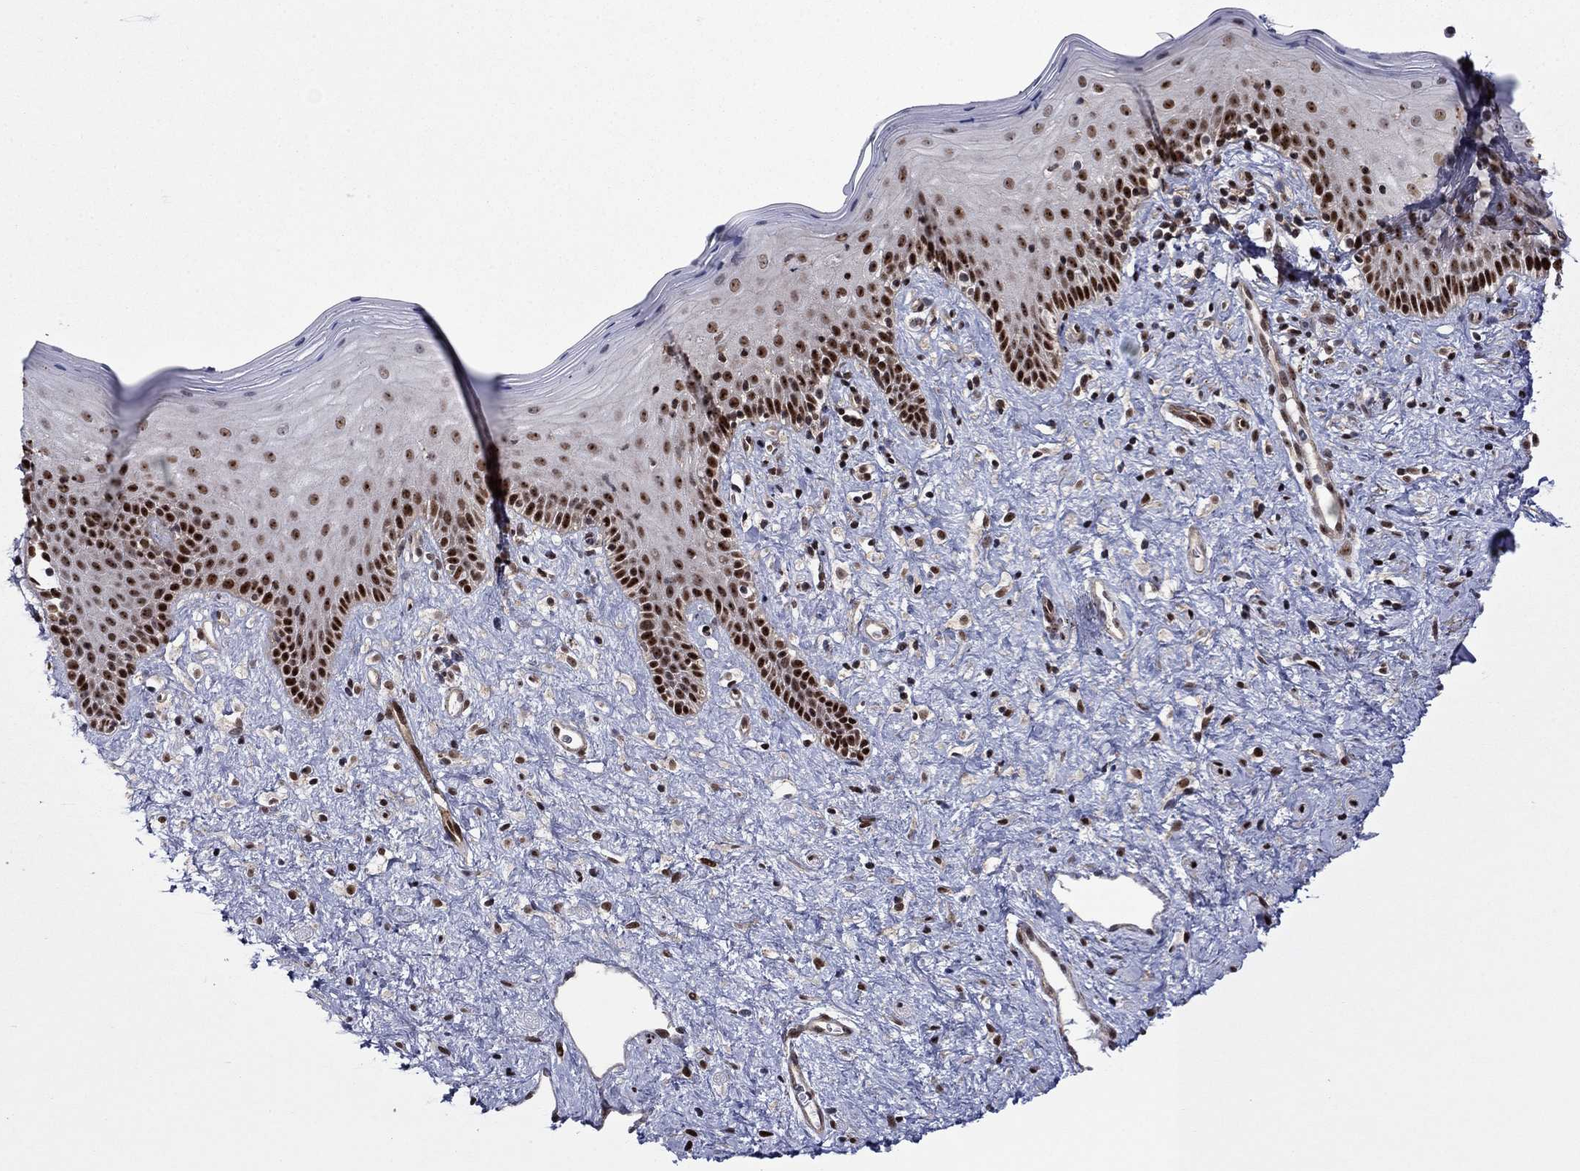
{"staining": {"intensity": "strong", "quantity": "<25%", "location": "nuclear"}, "tissue": "vagina", "cell_type": "Squamous epithelial cells", "image_type": "normal", "snomed": [{"axis": "morphology", "description": "Normal tissue, NOS"}, {"axis": "topography", "description": "Vagina"}], "caption": "Immunohistochemical staining of unremarkable vagina exhibits <25% levels of strong nuclear protein positivity in about <25% of squamous epithelial cells. (DAB (3,3'-diaminobenzidine) IHC with brightfield microscopy, high magnification).", "gene": "SURF2", "patient": {"sex": "female", "age": 47}}